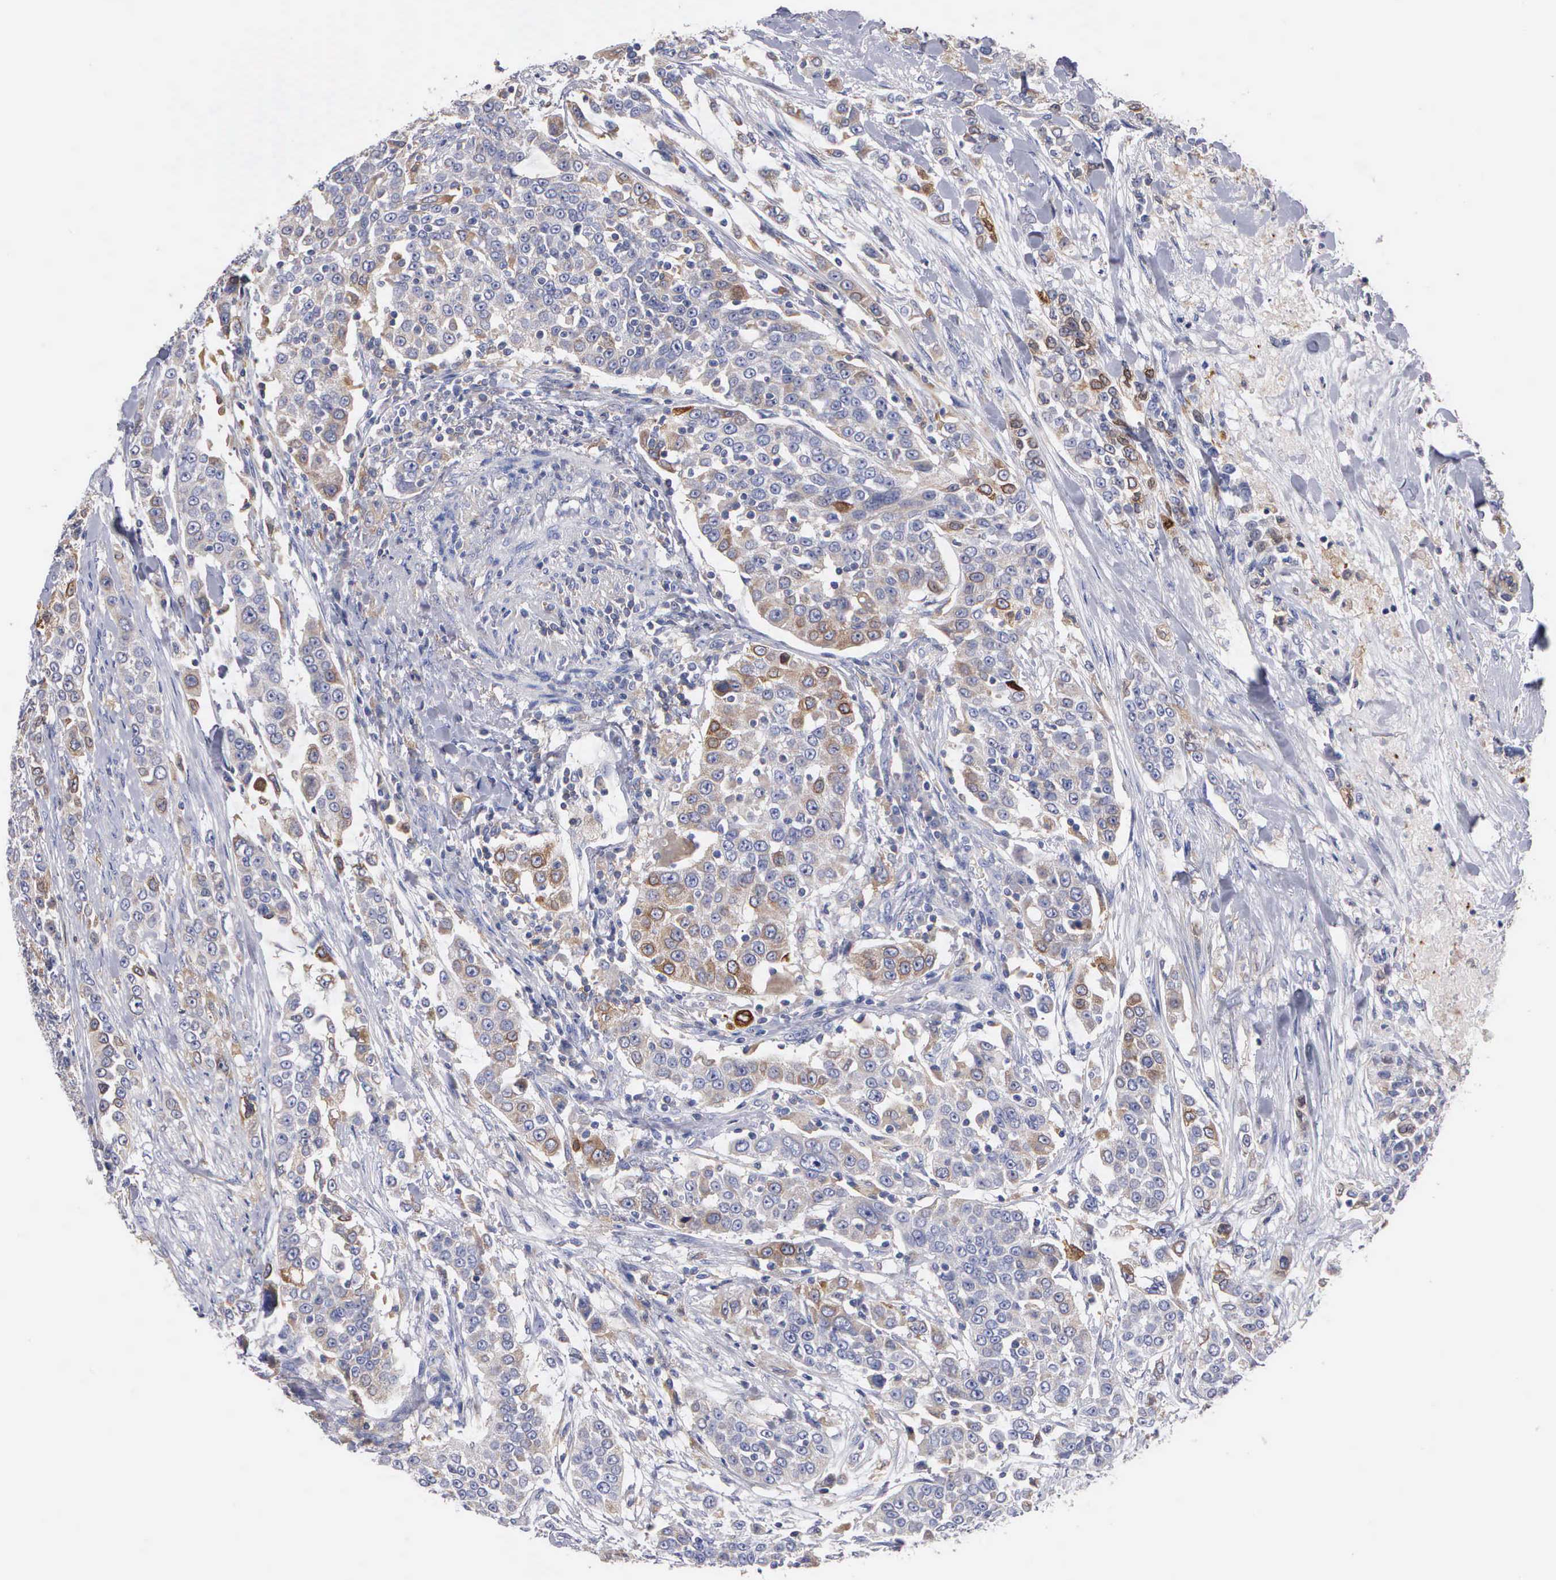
{"staining": {"intensity": "weak", "quantity": "<25%", "location": "cytoplasmic/membranous"}, "tissue": "urothelial cancer", "cell_type": "Tumor cells", "image_type": "cancer", "snomed": [{"axis": "morphology", "description": "Urothelial carcinoma, High grade"}, {"axis": "topography", "description": "Urinary bladder"}], "caption": "High power microscopy photomicrograph of an immunohistochemistry histopathology image of urothelial cancer, revealing no significant positivity in tumor cells. (DAB (3,3'-diaminobenzidine) IHC with hematoxylin counter stain).", "gene": "PTGS2", "patient": {"sex": "female", "age": 80}}